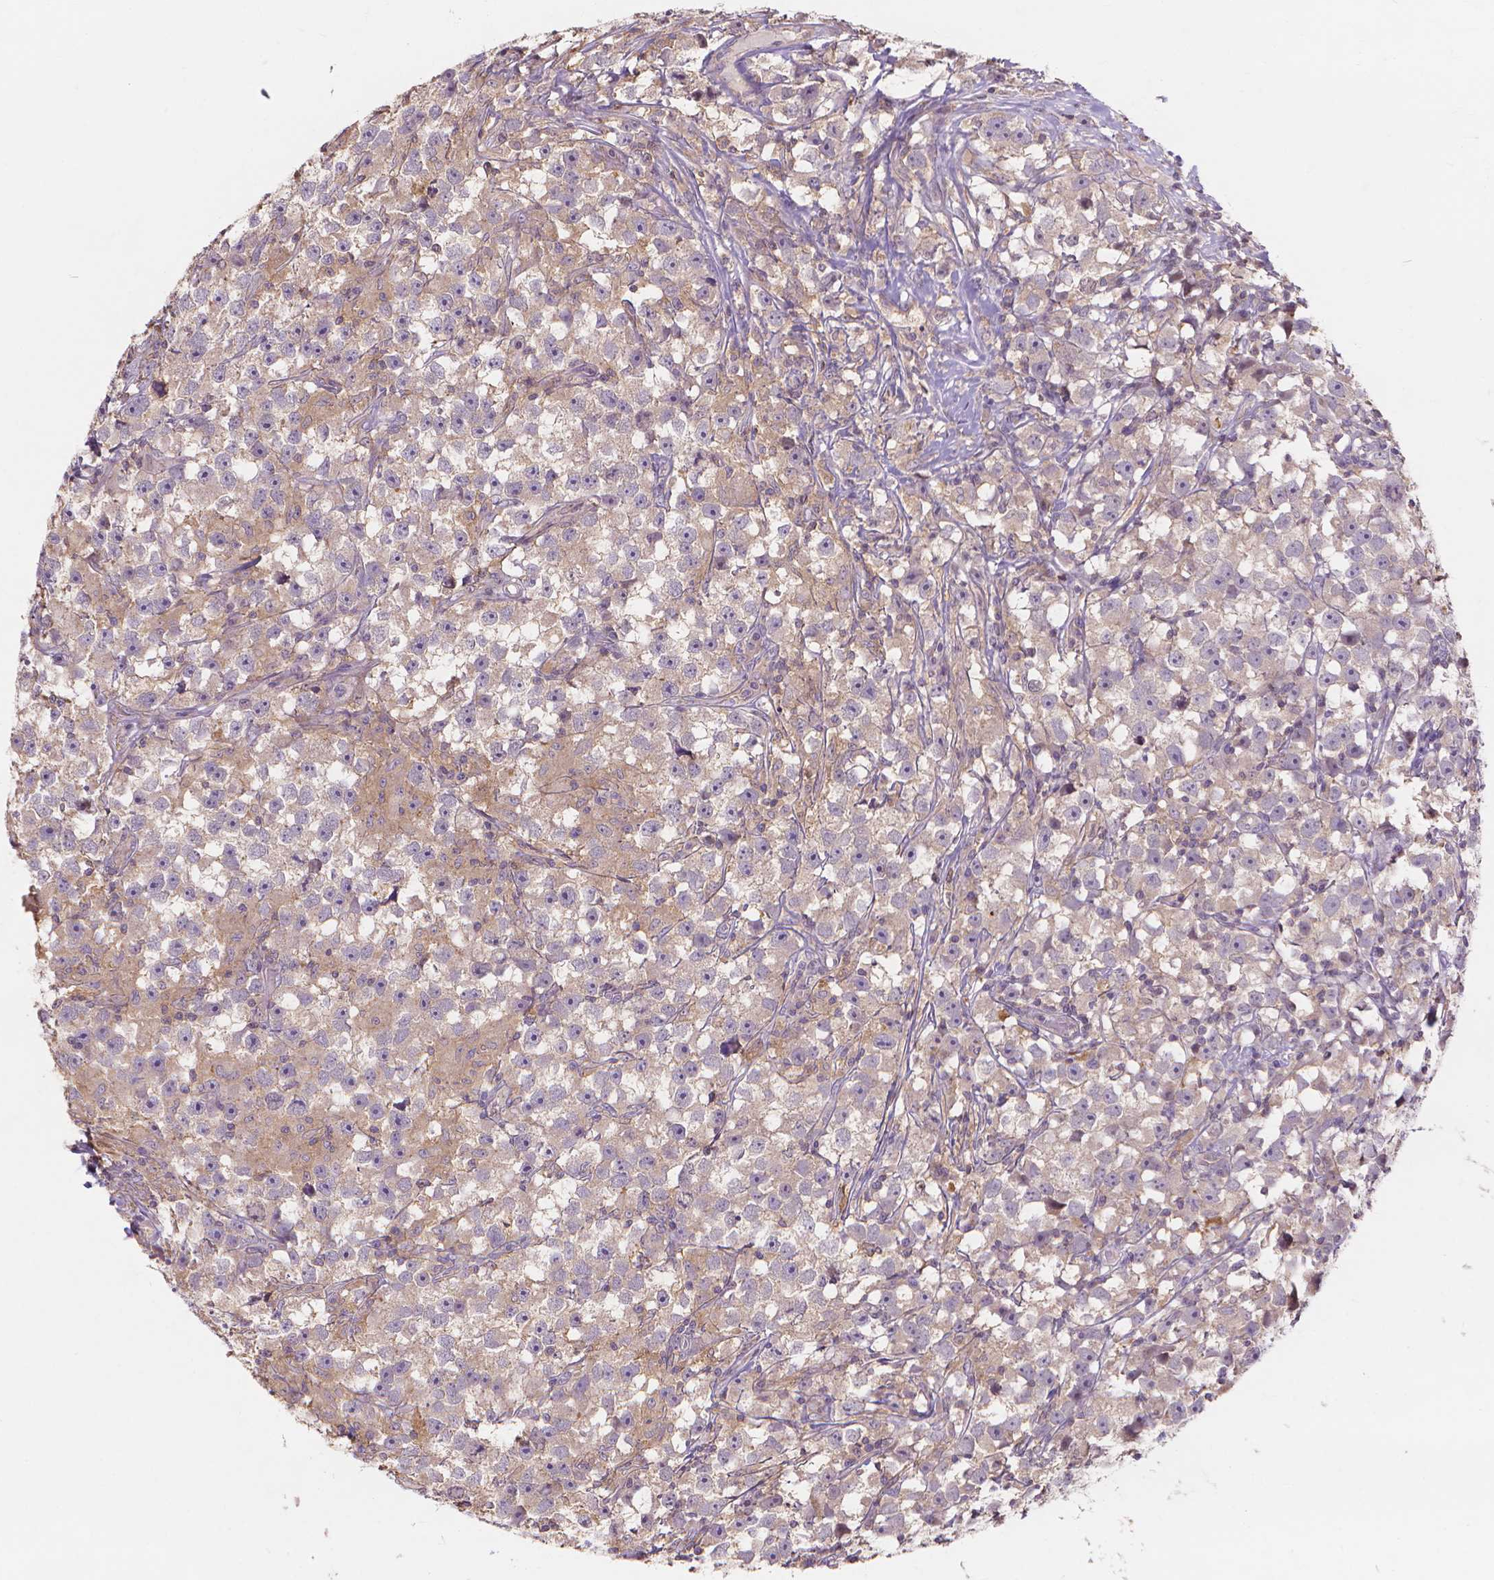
{"staining": {"intensity": "weak", "quantity": "25%-75%", "location": "cytoplasmic/membranous"}, "tissue": "testis cancer", "cell_type": "Tumor cells", "image_type": "cancer", "snomed": [{"axis": "morphology", "description": "Seminoma, NOS"}, {"axis": "topography", "description": "Testis"}], "caption": "Immunohistochemistry (IHC) histopathology image of neoplastic tissue: human seminoma (testis) stained using immunohistochemistry (IHC) demonstrates low levels of weak protein expression localized specifically in the cytoplasmic/membranous of tumor cells, appearing as a cytoplasmic/membranous brown color.", "gene": "PRDM13", "patient": {"sex": "male", "age": 33}}